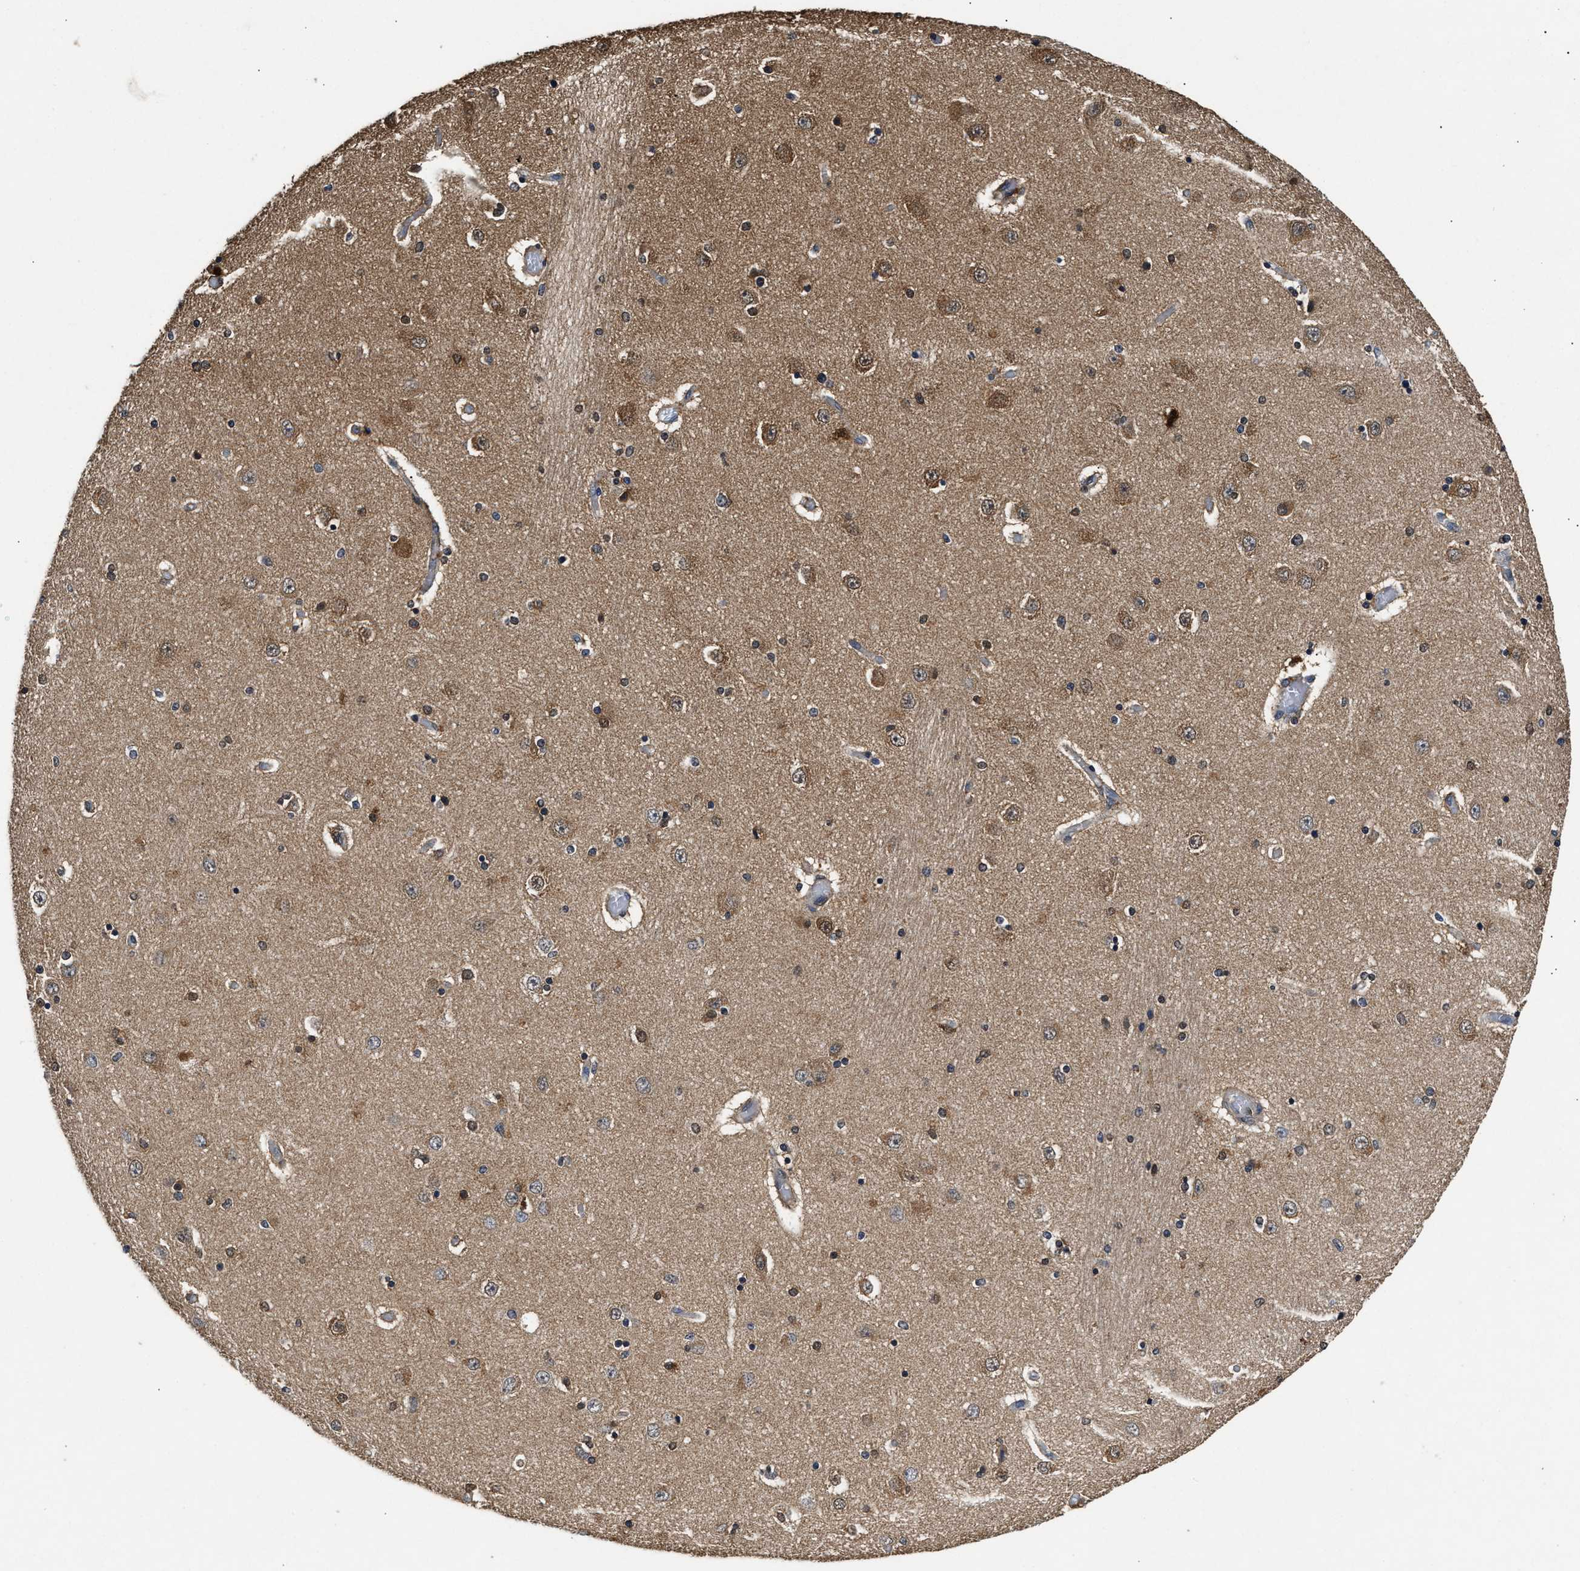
{"staining": {"intensity": "moderate", "quantity": "25%-75%", "location": "nuclear"}, "tissue": "hippocampus", "cell_type": "Glial cells", "image_type": "normal", "snomed": [{"axis": "morphology", "description": "Normal tissue, NOS"}, {"axis": "topography", "description": "Hippocampus"}], "caption": "Immunohistochemistry (IHC) histopathology image of benign hippocampus: hippocampus stained using IHC exhibits medium levels of moderate protein expression localized specifically in the nuclear of glial cells, appearing as a nuclear brown color.", "gene": "ACAT2", "patient": {"sex": "female", "age": 54}}